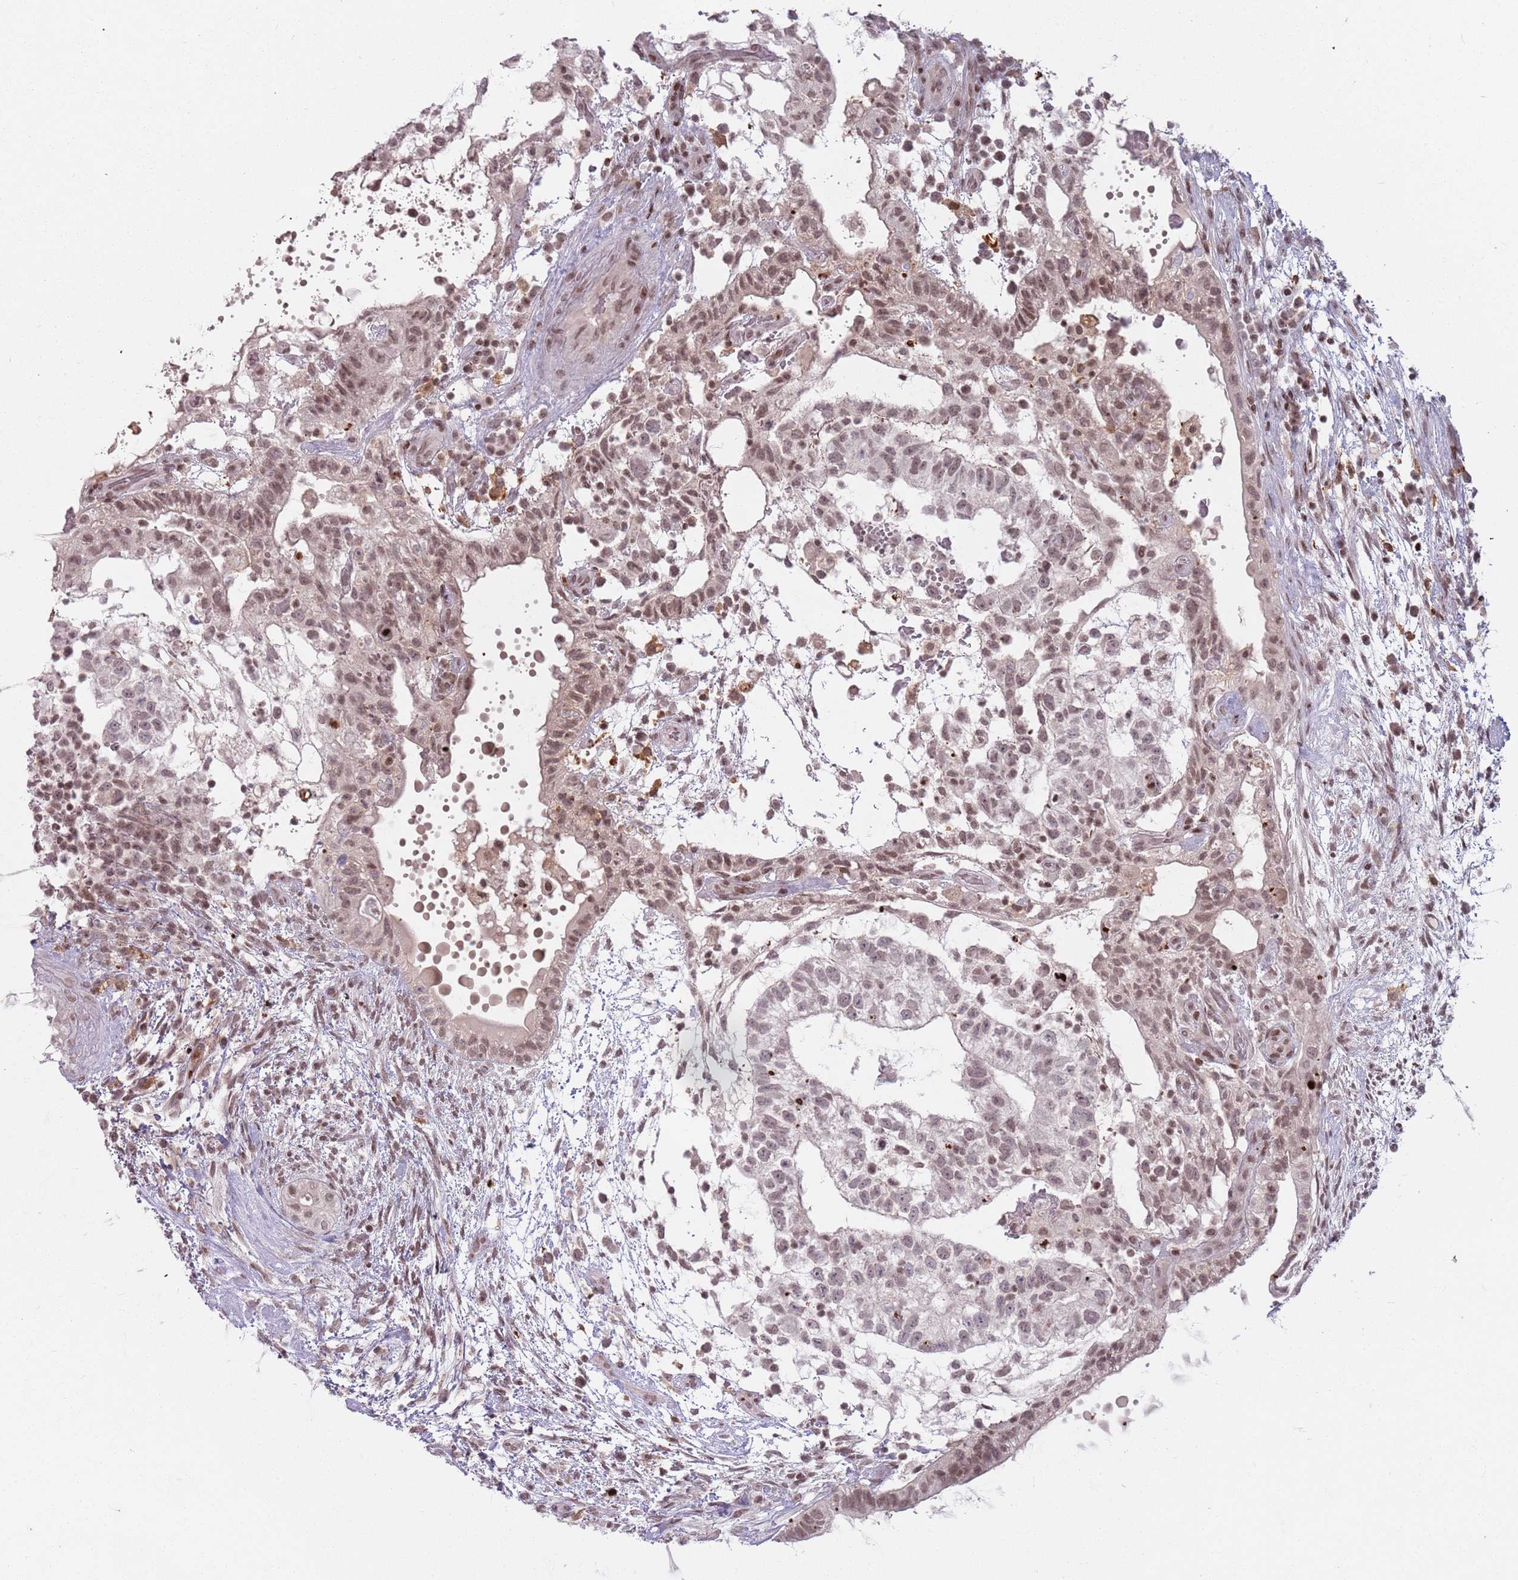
{"staining": {"intensity": "moderate", "quantity": ">75%", "location": "nuclear"}, "tissue": "testis cancer", "cell_type": "Tumor cells", "image_type": "cancer", "snomed": [{"axis": "morphology", "description": "Normal tissue, NOS"}, {"axis": "morphology", "description": "Carcinoma, Embryonal, NOS"}, {"axis": "topography", "description": "Testis"}], "caption": "Immunohistochemical staining of human testis cancer exhibits medium levels of moderate nuclear protein staining in approximately >75% of tumor cells.", "gene": "SH3RF3", "patient": {"sex": "male", "age": 32}}